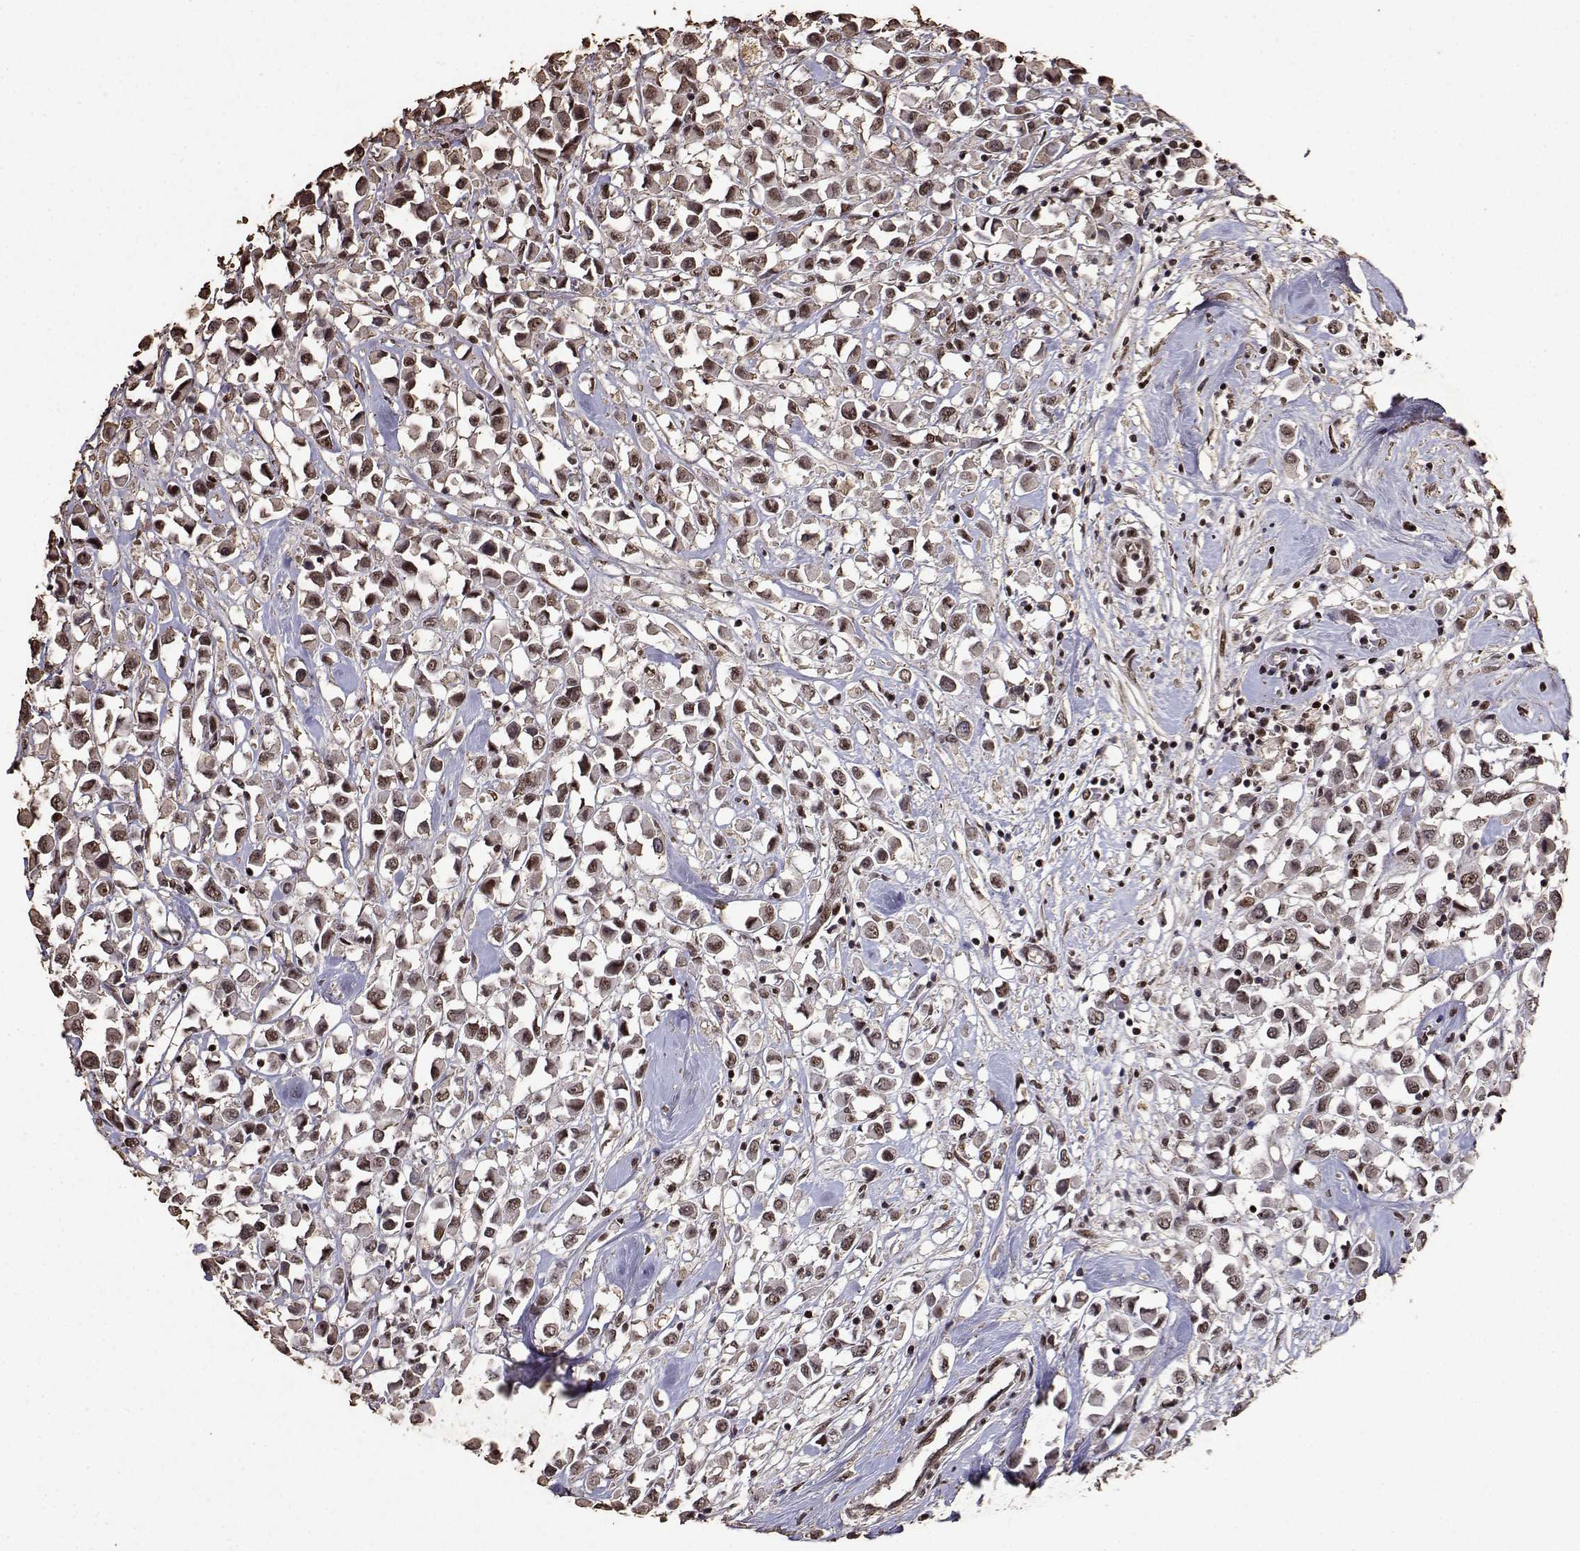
{"staining": {"intensity": "moderate", "quantity": ">75%", "location": "nuclear"}, "tissue": "breast cancer", "cell_type": "Tumor cells", "image_type": "cancer", "snomed": [{"axis": "morphology", "description": "Duct carcinoma"}, {"axis": "topography", "description": "Breast"}], "caption": "Breast cancer stained with a brown dye displays moderate nuclear positive expression in approximately >75% of tumor cells.", "gene": "TOE1", "patient": {"sex": "female", "age": 61}}